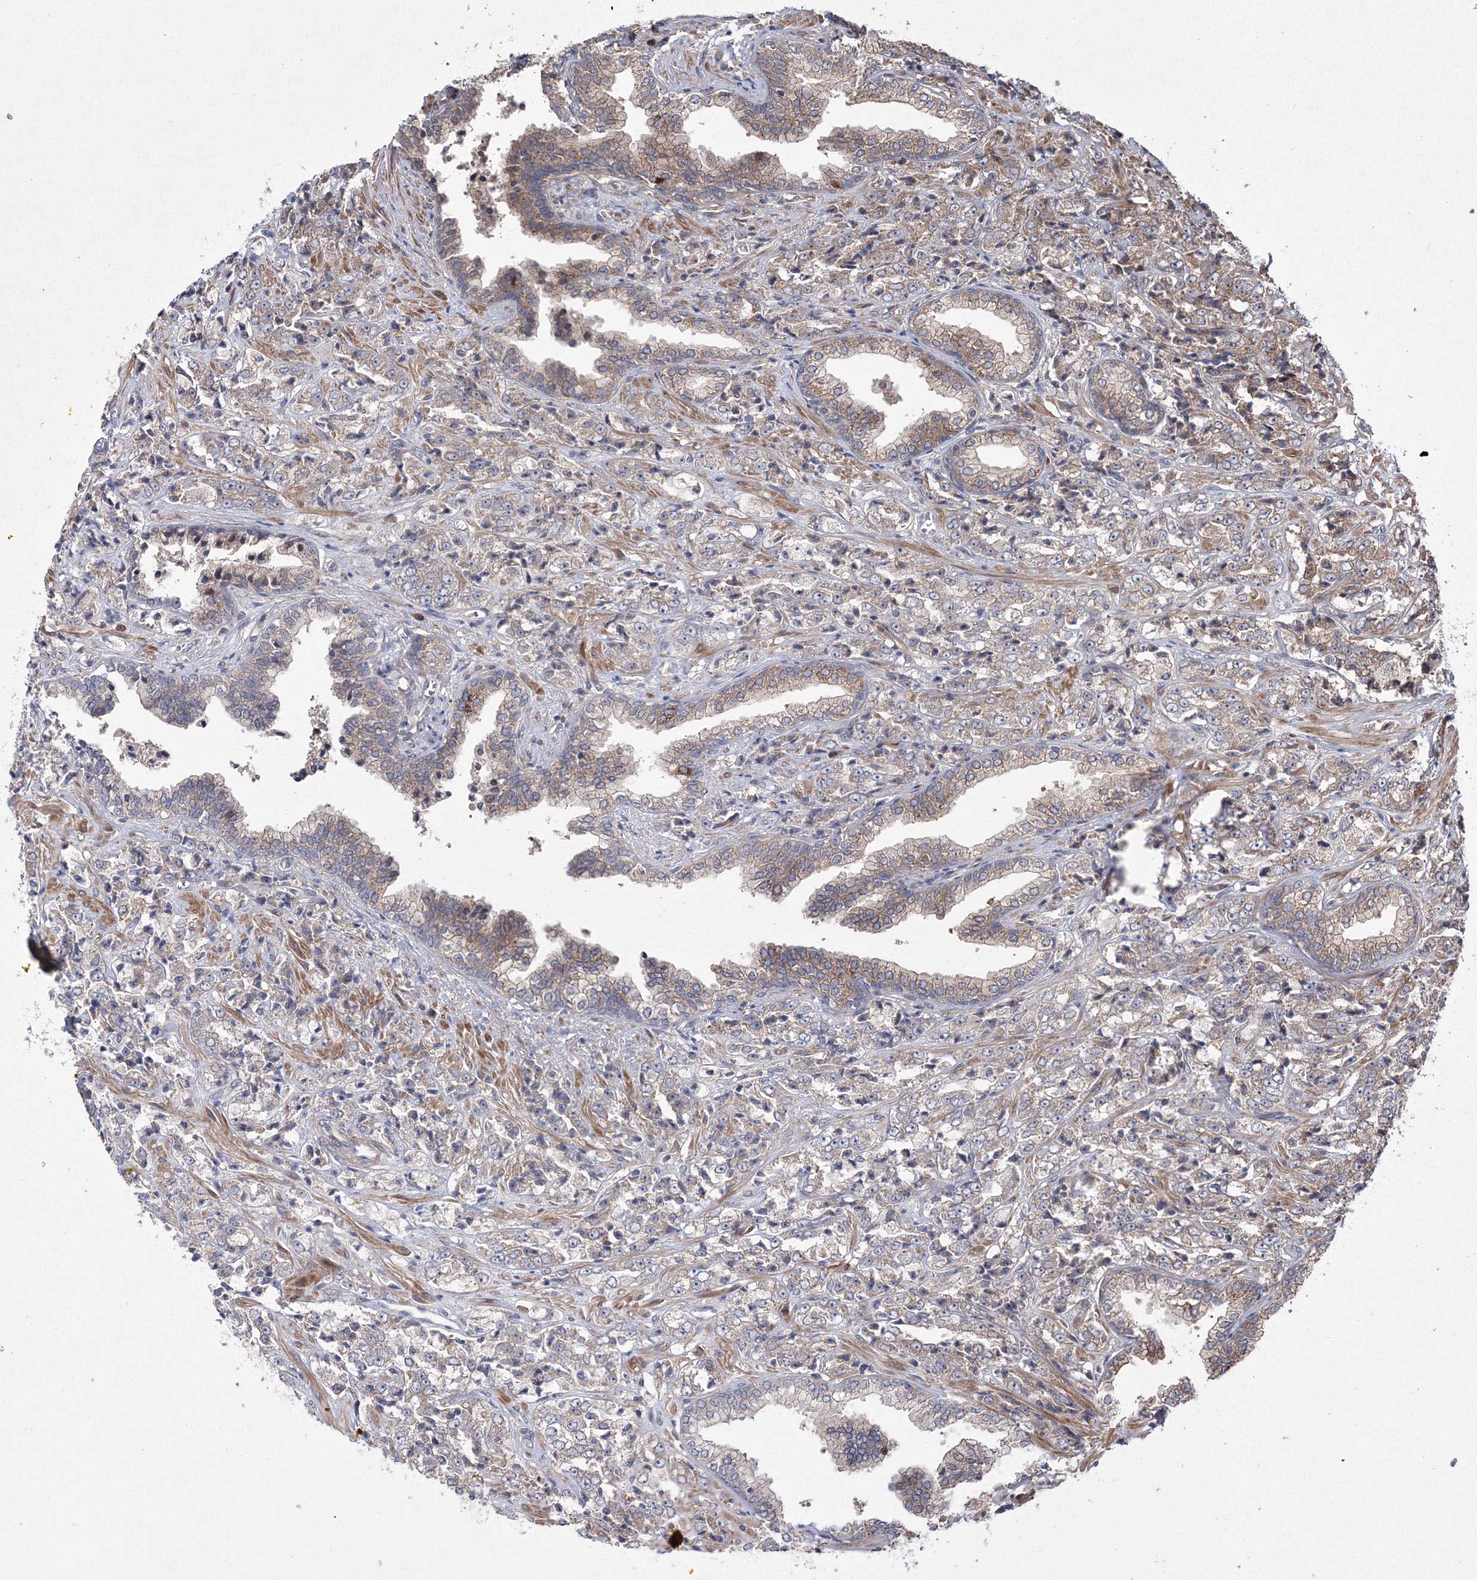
{"staining": {"intensity": "weak", "quantity": "<25%", "location": "cytoplasmic/membranous"}, "tissue": "prostate cancer", "cell_type": "Tumor cells", "image_type": "cancer", "snomed": [{"axis": "morphology", "description": "Adenocarcinoma, High grade"}, {"axis": "topography", "description": "Prostate"}], "caption": "This is an immunohistochemistry (IHC) image of human prostate cancer. There is no expression in tumor cells.", "gene": "RANBP3L", "patient": {"sex": "male", "age": 71}}